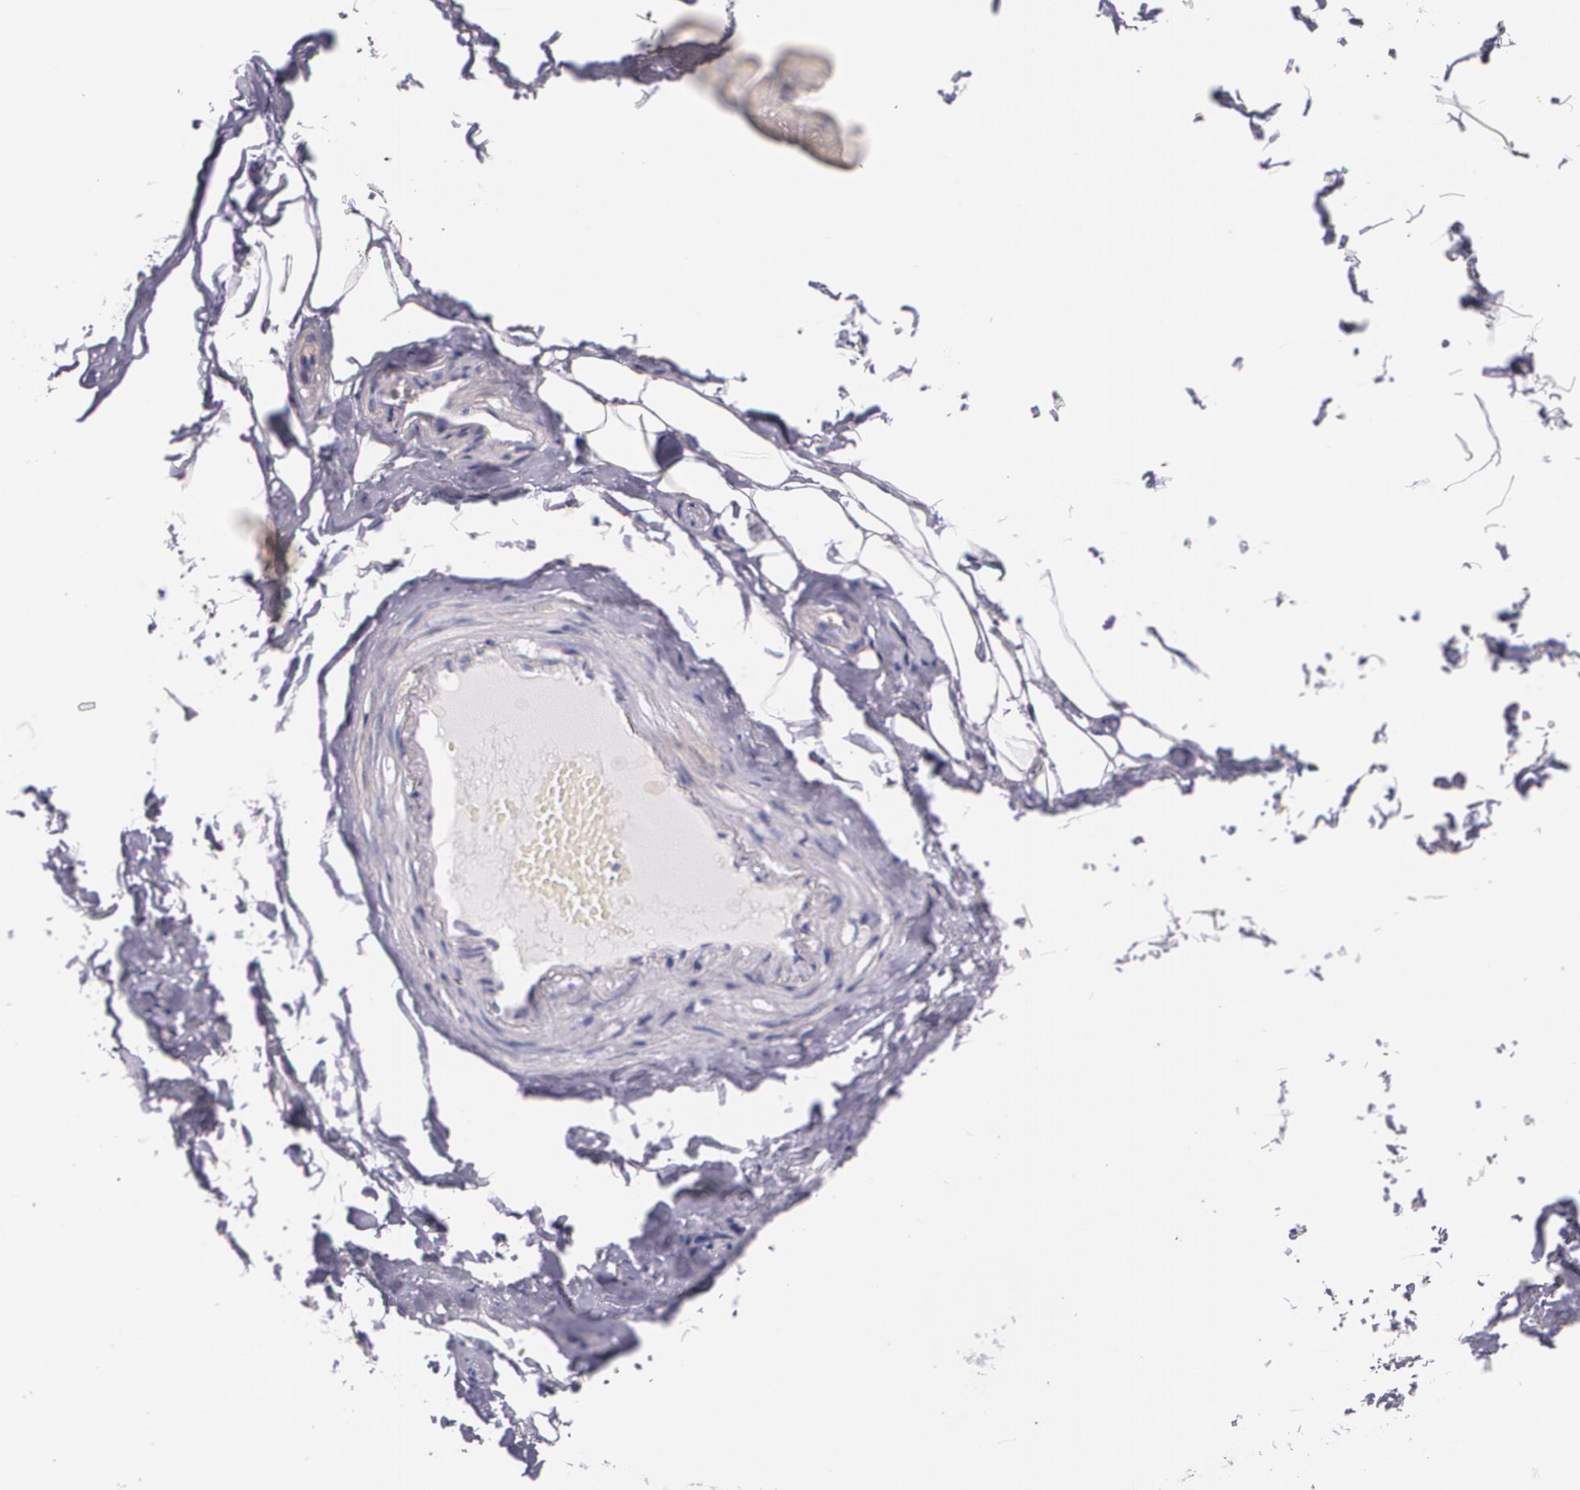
{"staining": {"intensity": "negative", "quantity": "none", "location": "none"}, "tissue": "adipose tissue", "cell_type": "Adipocytes", "image_type": "normal", "snomed": [{"axis": "morphology", "description": "Normal tissue, NOS"}, {"axis": "topography", "description": "Soft tissue"}, {"axis": "topography", "description": "Peripheral nerve tissue"}], "caption": "DAB immunohistochemical staining of benign adipose tissue shows no significant staining in adipocytes. The staining is performed using DAB (3,3'-diaminobenzidine) brown chromogen with nuclei counter-stained in using hematoxylin.", "gene": "CCL17", "patient": {"sex": "female", "age": 68}}